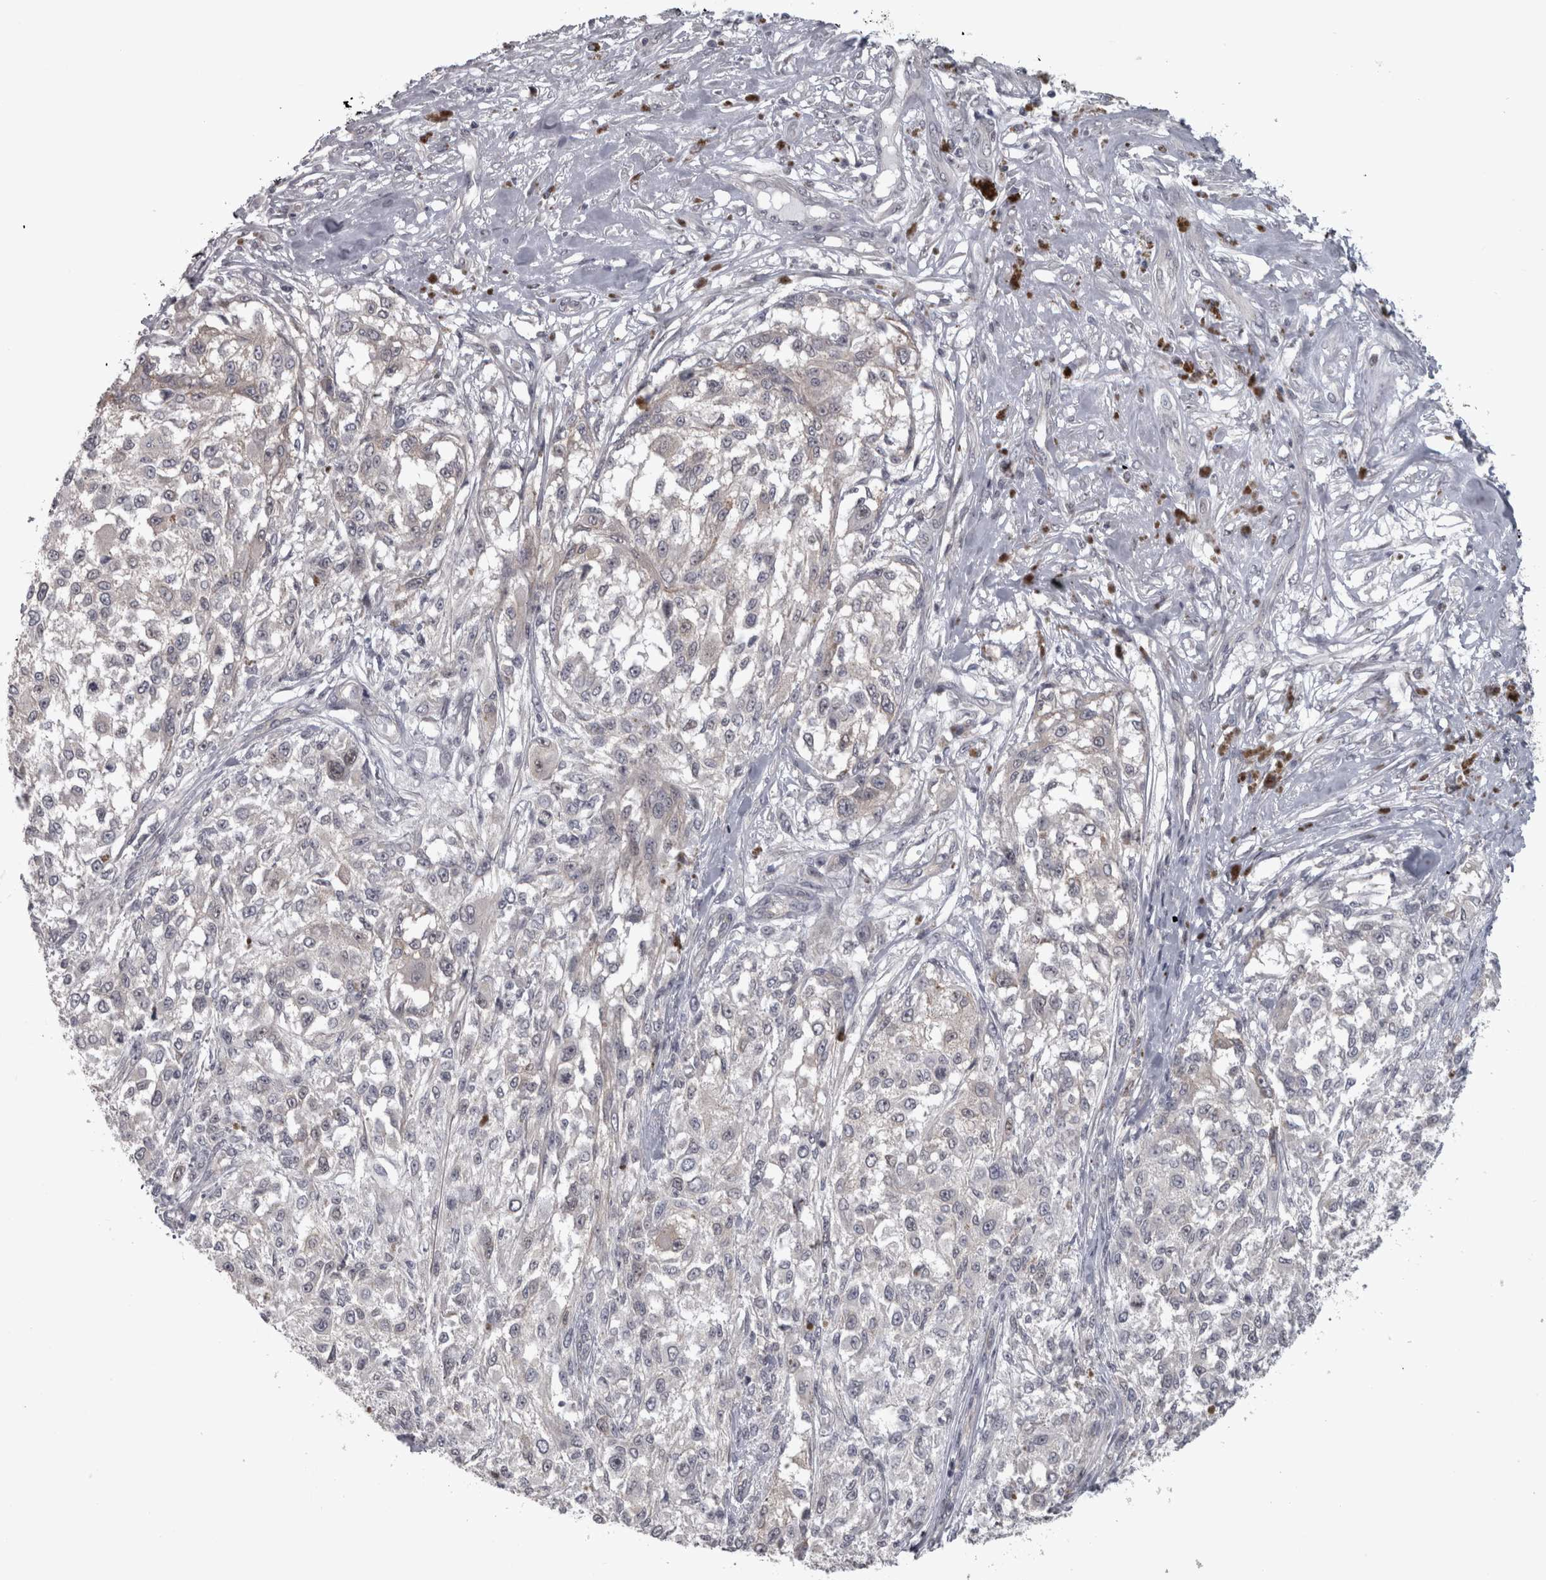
{"staining": {"intensity": "negative", "quantity": "none", "location": "none"}, "tissue": "melanoma", "cell_type": "Tumor cells", "image_type": "cancer", "snomed": [{"axis": "morphology", "description": "Necrosis, NOS"}, {"axis": "morphology", "description": "Malignant melanoma, NOS"}, {"axis": "topography", "description": "Skin"}], "caption": "High power microscopy image of an IHC micrograph of malignant melanoma, revealing no significant expression in tumor cells.", "gene": "PPP1R12B", "patient": {"sex": "female", "age": 87}}